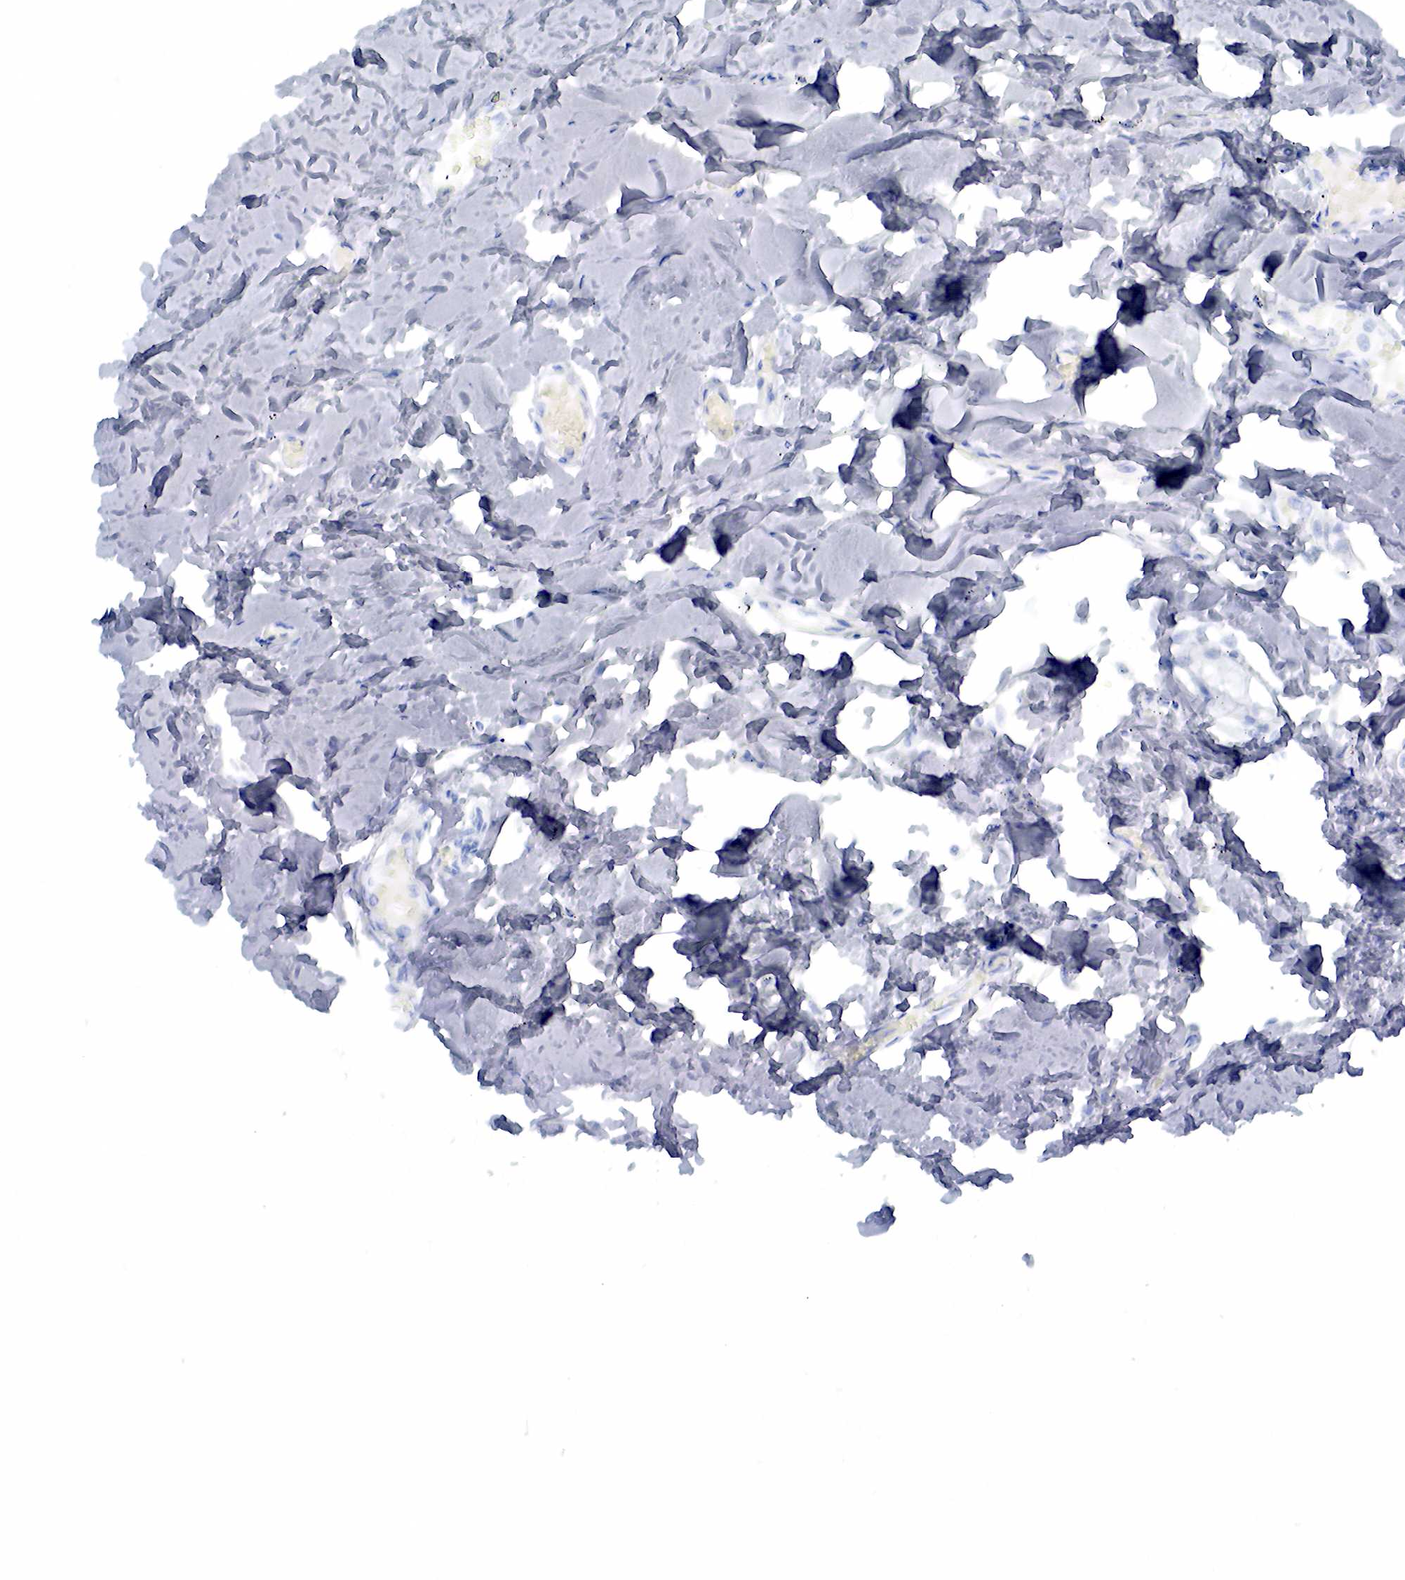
{"staining": {"intensity": "negative", "quantity": "none", "location": "none"}, "tissue": "adipose tissue", "cell_type": "Adipocytes", "image_type": "normal", "snomed": [{"axis": "morphology", "description": "Normal tissue, NOS"}, {"axis": "morphology", "description": "Sarcoma, NOS"}, {"axis": "topography", "description": "Skin"}, {"axis": "topography", "description": "Soft tissue"}], "caption": "Adipose tissue stained for a protein using immunohistochemistry (IHC) shows no positivity adipocytes.", "gene": "CD79A", "patient": {"sex": "female", "age": 51}}